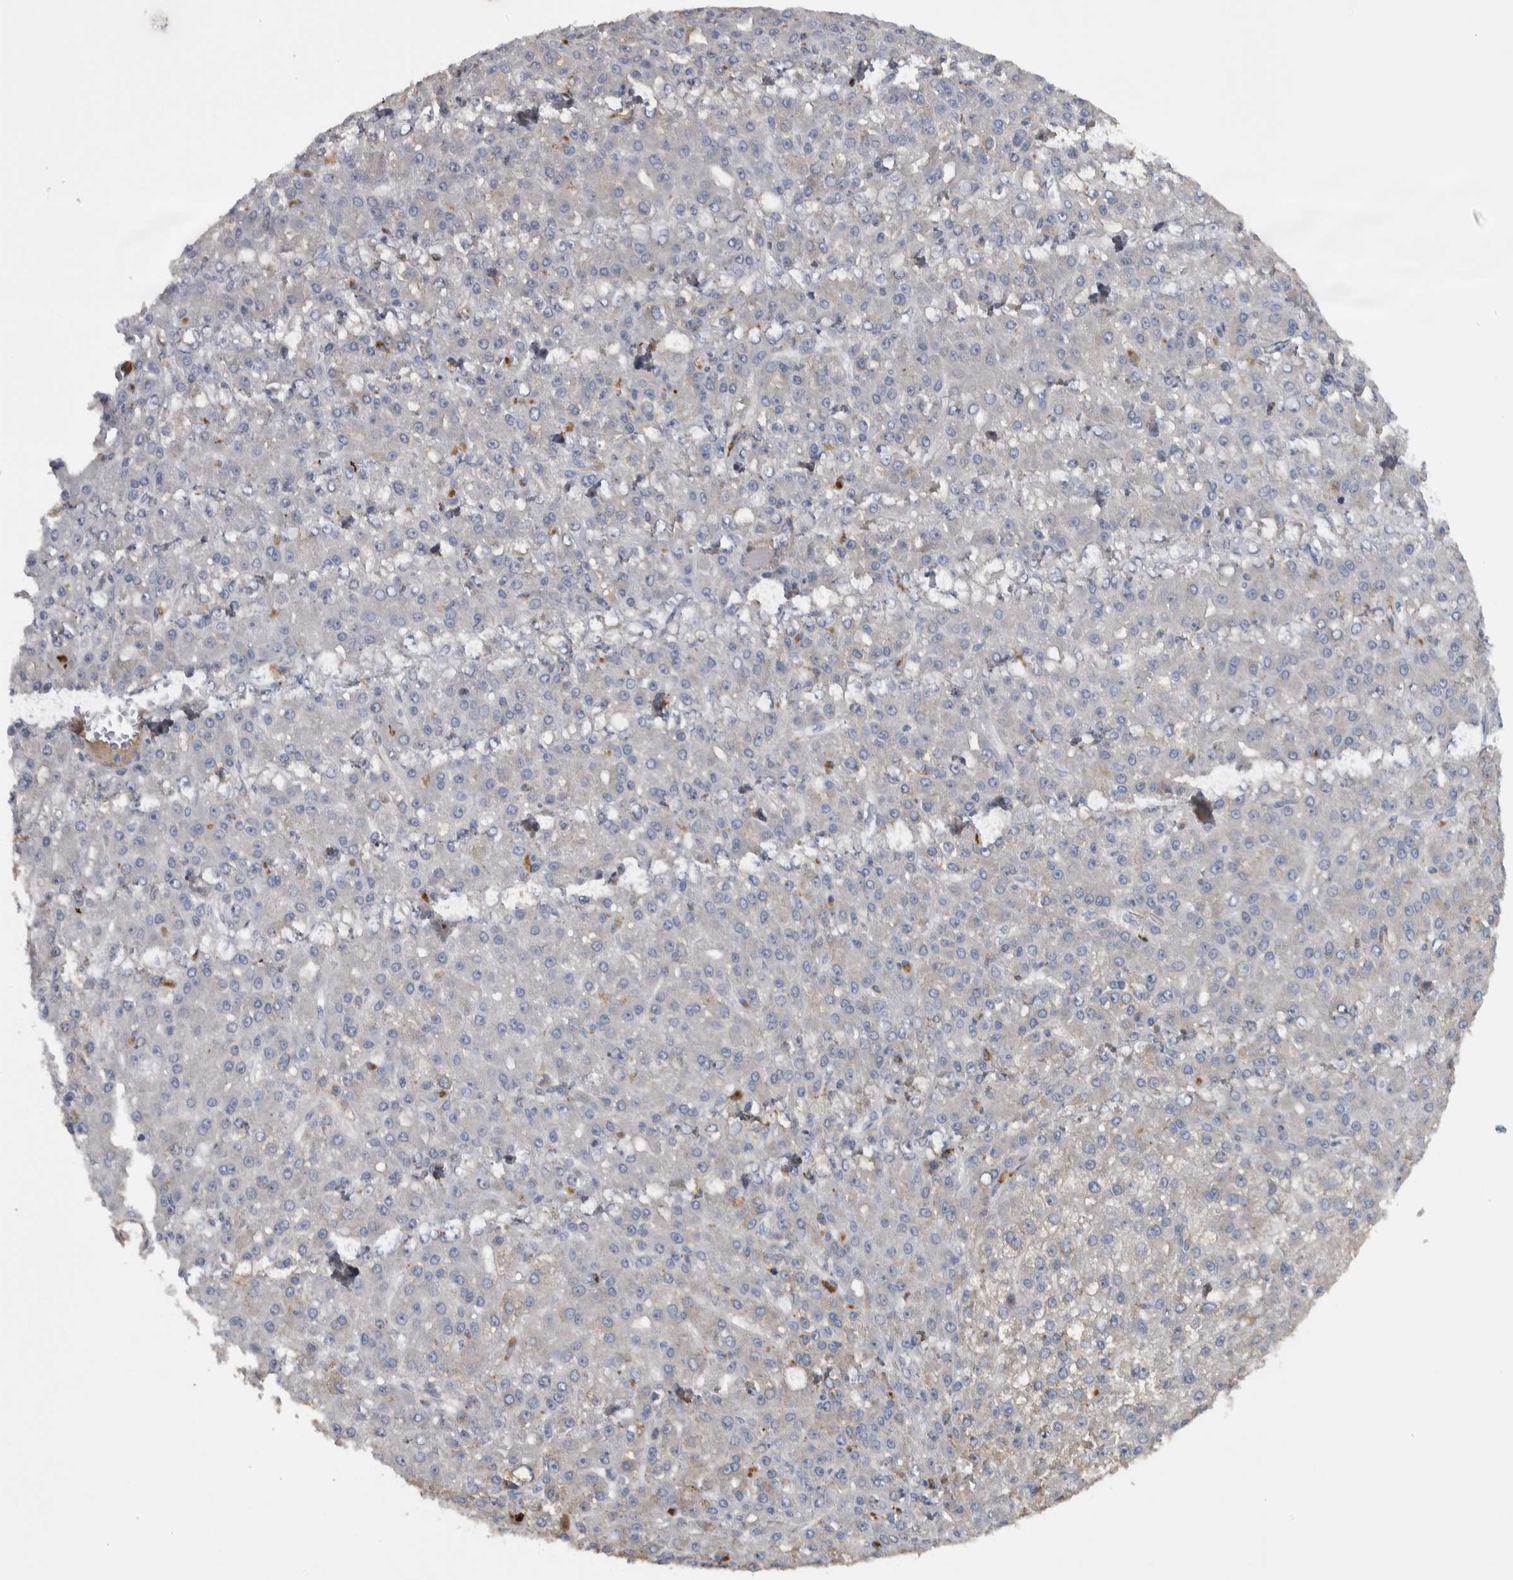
{"staining": {"intensity": "negative", "quantity": "none", "location": "none"}, "tissue": "liver cancer", "cell_type": "Tumor cells", "image_type": "cancer", "snomed": [{"axis": "morphology", "description": "Carcinoma, Hepatocellular, NOS"}, {"axis": "topography", "description": "Liver"}], "caption": "This is an immunohistochemistry image of human liver hepatocellular carcinoma. There is no expression in tumor cells.", "gene": "NT5C2", "patient": {"sex": "male", "age": 67}}